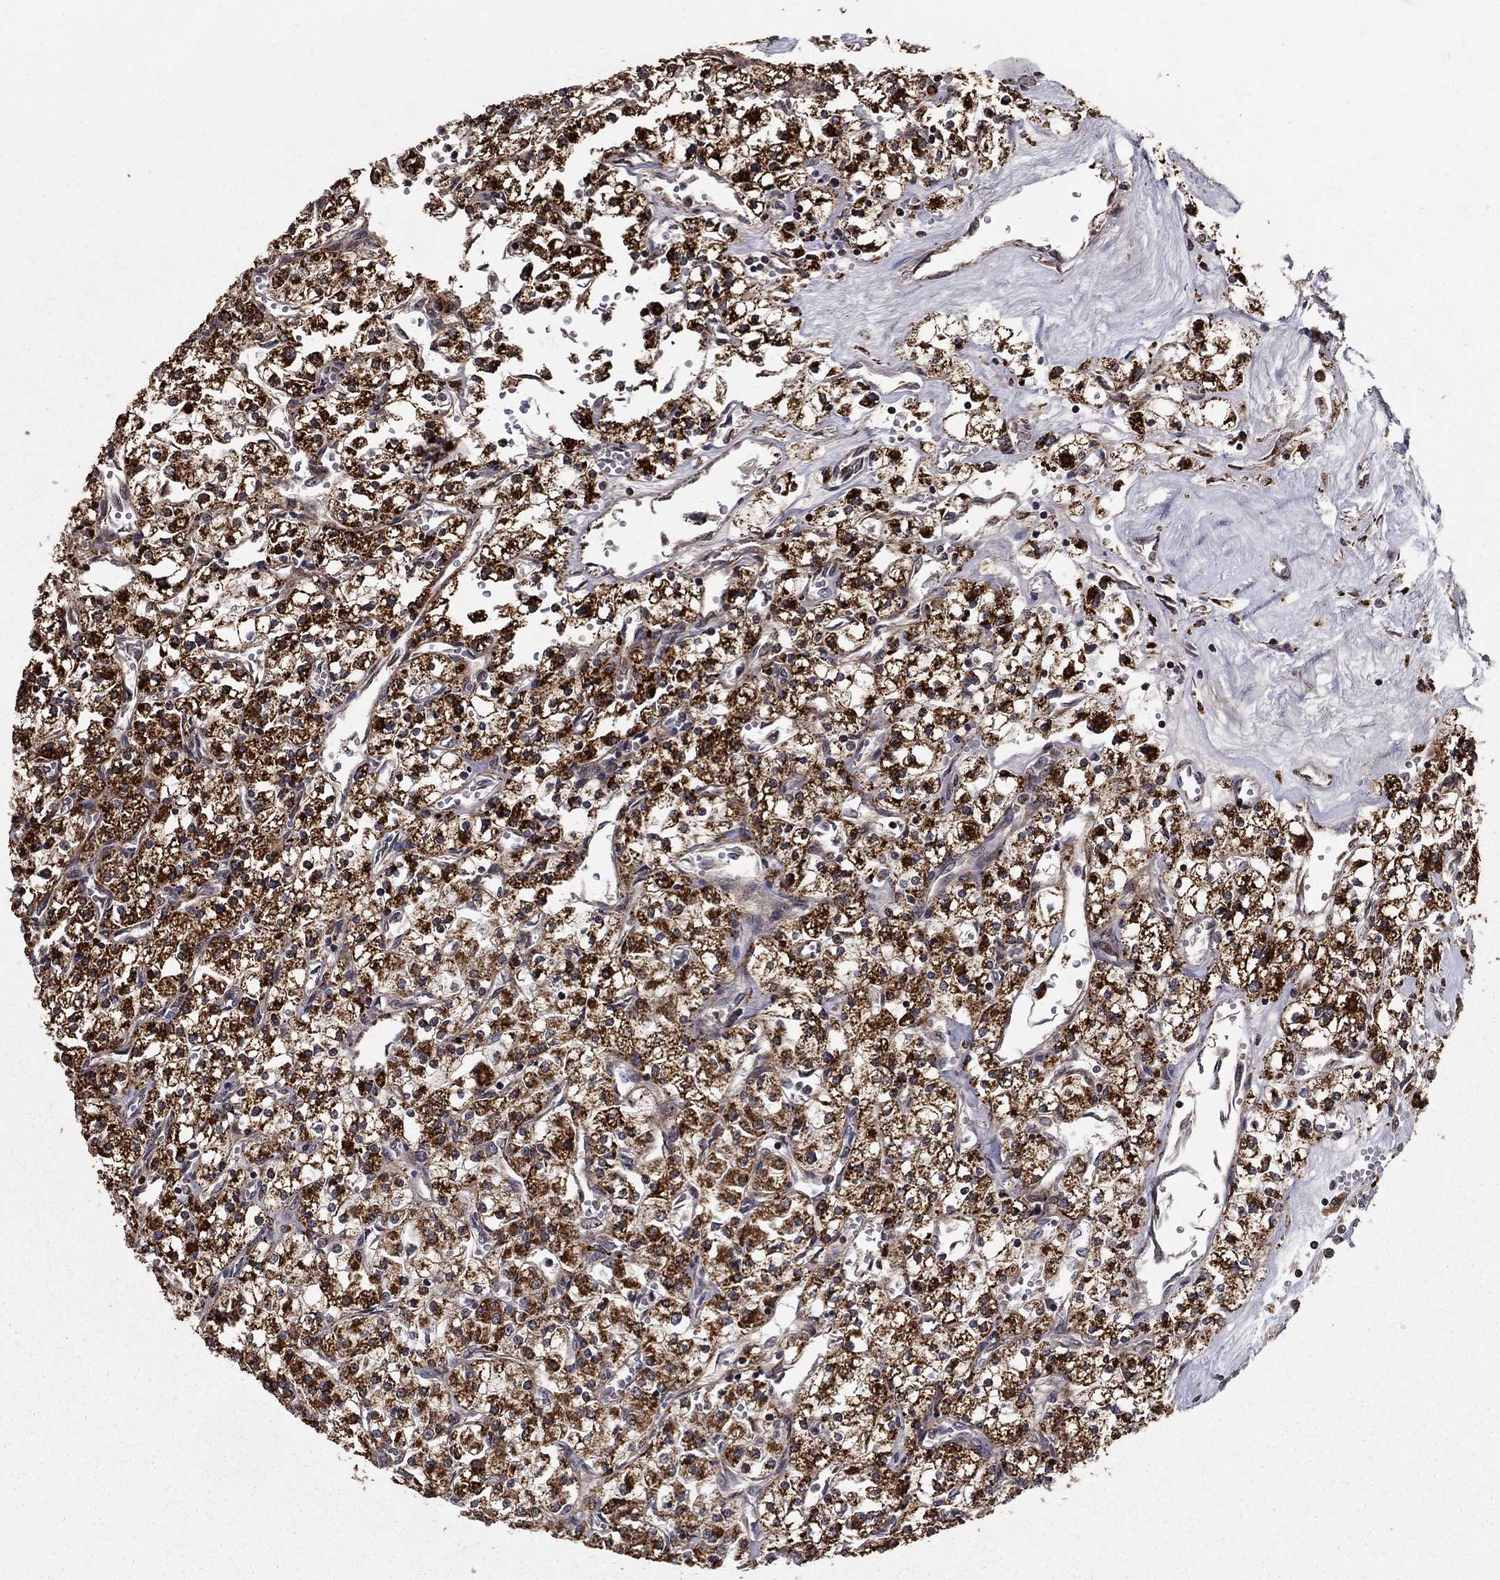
{"staining": {"intensity": "strong", "quantity": ">75%", "location": "cytoplasmic/membranous"}, "tissue": "renal cancer", "cell_type": "Tumor cells", "image_type": "cancer", "snomed": [{"axis": "morphology", "description": "Adenocarcinoma, NOS"}, {"axis": "topography", "description": "Kidney"}], "caption": "Renal adenocarcinoma was stained to show a protein in brown. There is high levels of strong cytoplasmic/membranous staining in about >75% of tumor cells. The staining was performed using DAB, with brown indicating positive protein expression. Nuclei are stained blue with hematoxylin.", "gene": "ACOT13", "patient": {"sex": "male", "age": 80}}